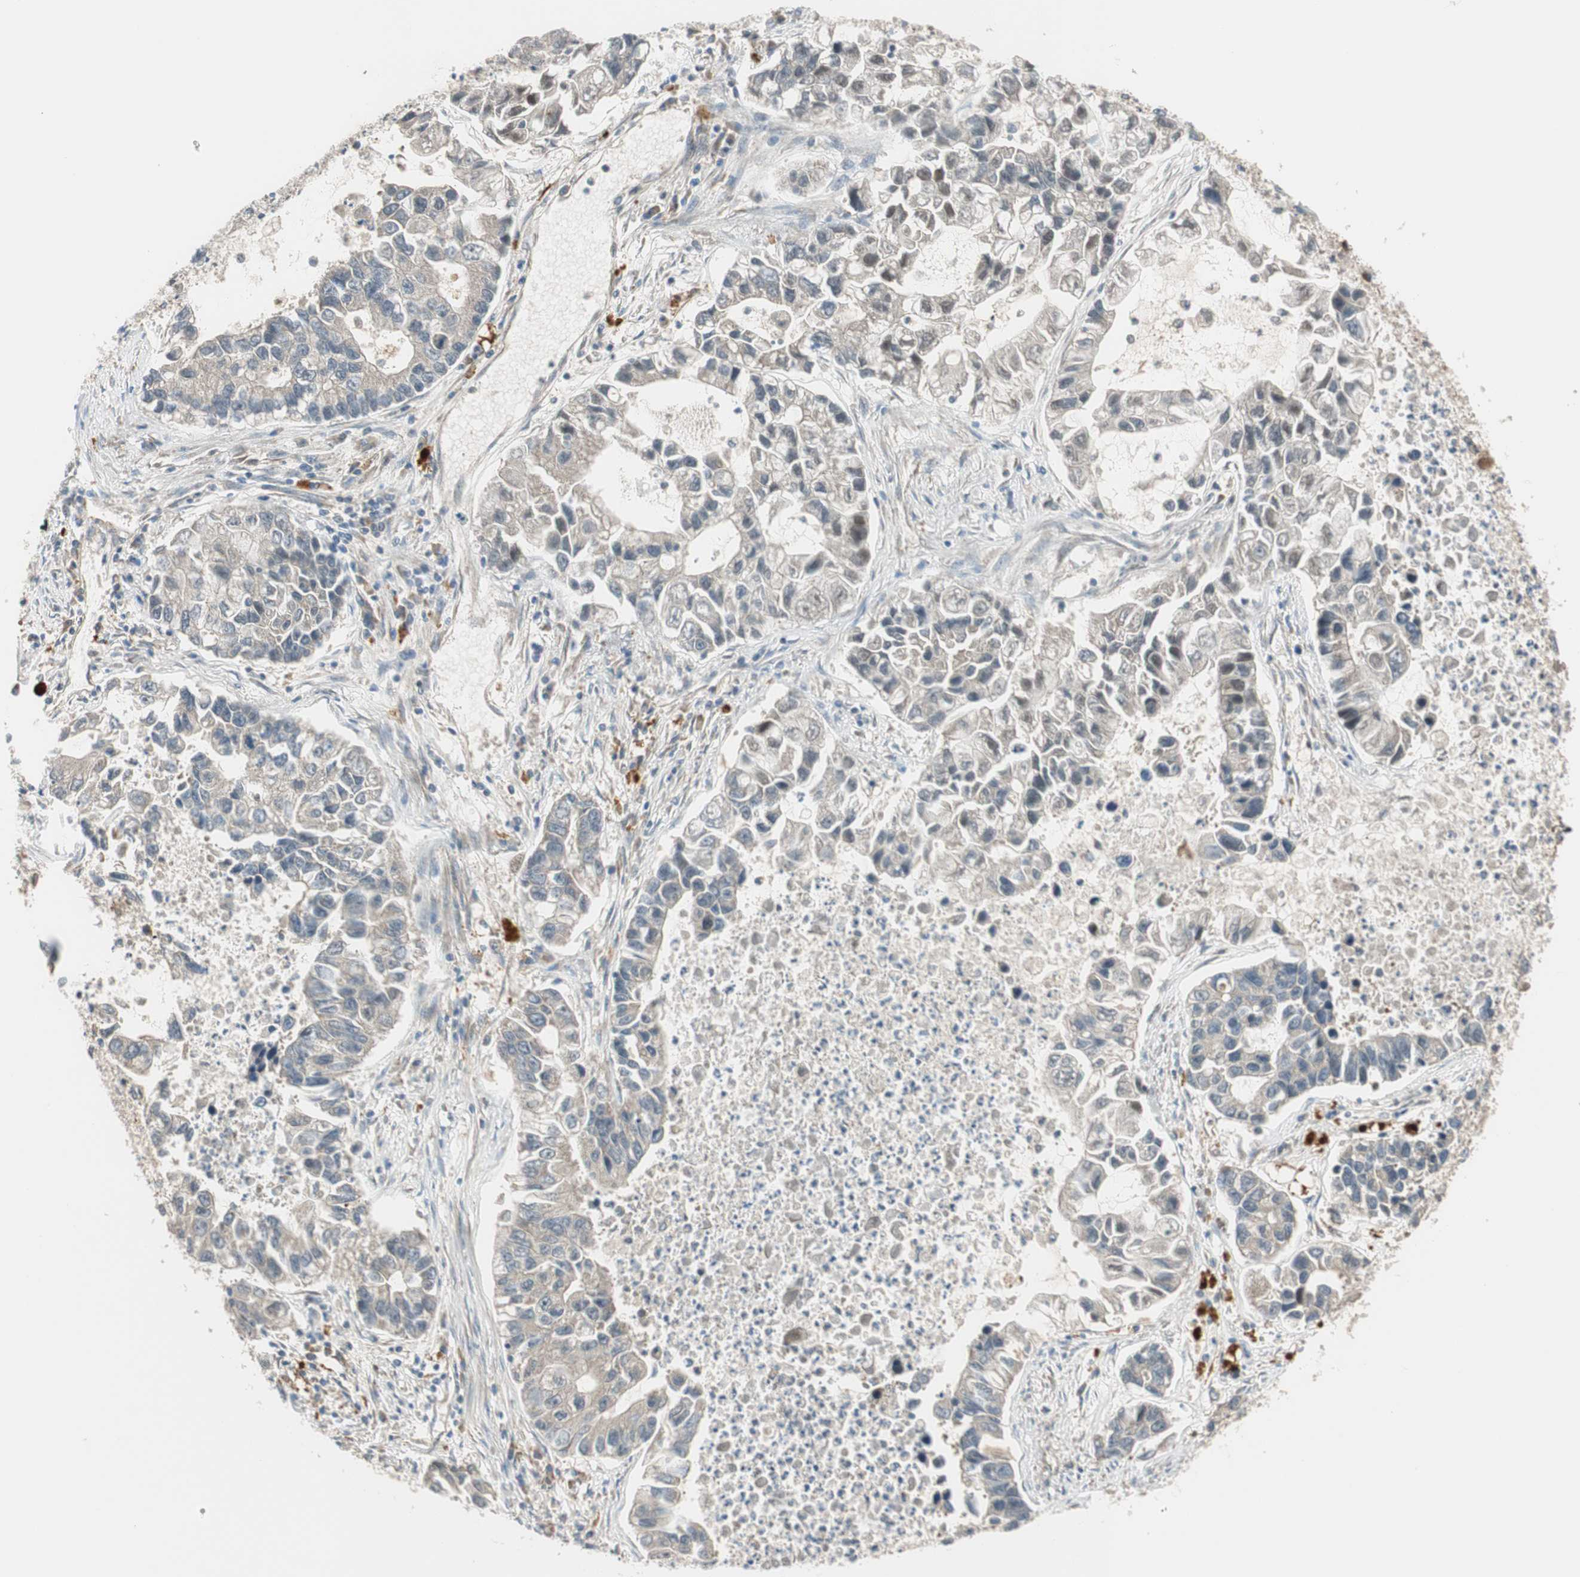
{"staining": {"intensity": "negative", "quantity": "none", "location": "none"}, "tissue": "lung cancer", "cell_type": "Tumor cells", "image_type": "cancer", "snomed": [{"axis": "morphology", "description": "Adenocarcinoma, NOS"}, {"axis": "topography", "description": "Lung"}], "caption": "Protein analysis of lung cancer exhibits no significant expression in tumor cells. (DAB immunohistochemistry (IHC) visualized using brightfield microscopy, high magnification).", "gene": "ABI1", "patient": {"sex": "female", "age": 51}}